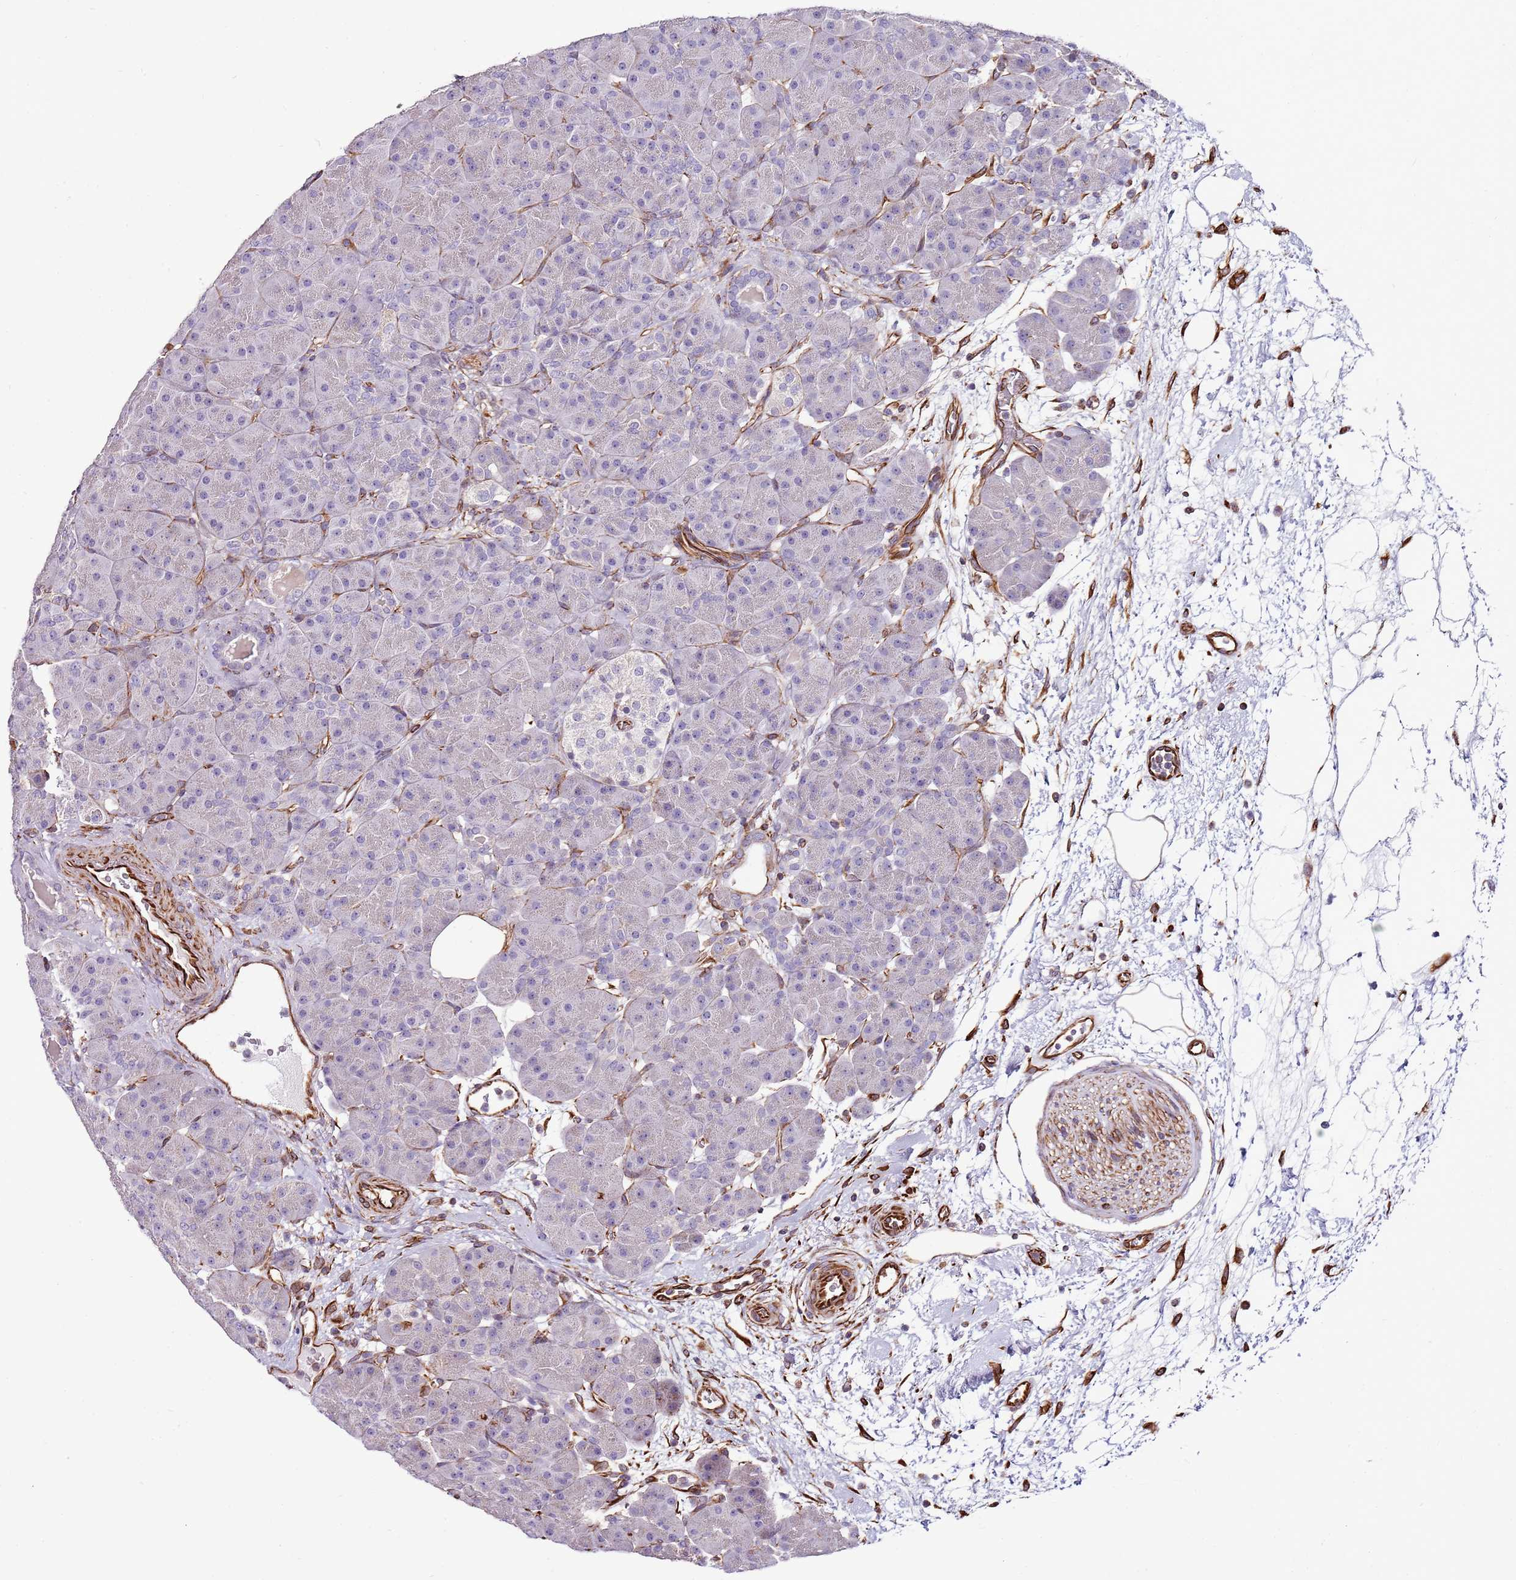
{"staining": {"intensity": "negative", "quantity": "none", "location": "none"}, "tissue": "pancreas", "cell_type": "Exocrine glandular cells", "image_type": "normal", "snomed": [{"axis": "morphology", "description": "Normal tissue, NOS"}, {"axis": "topography", "description": "Pancreas"}], "caption": "This is an IHC photomicrograph of normal pancreas. There is no expression in exocrine glandular cells.", "gene": "ZNF786", "patient": {"sex": "male", "age": 66}}